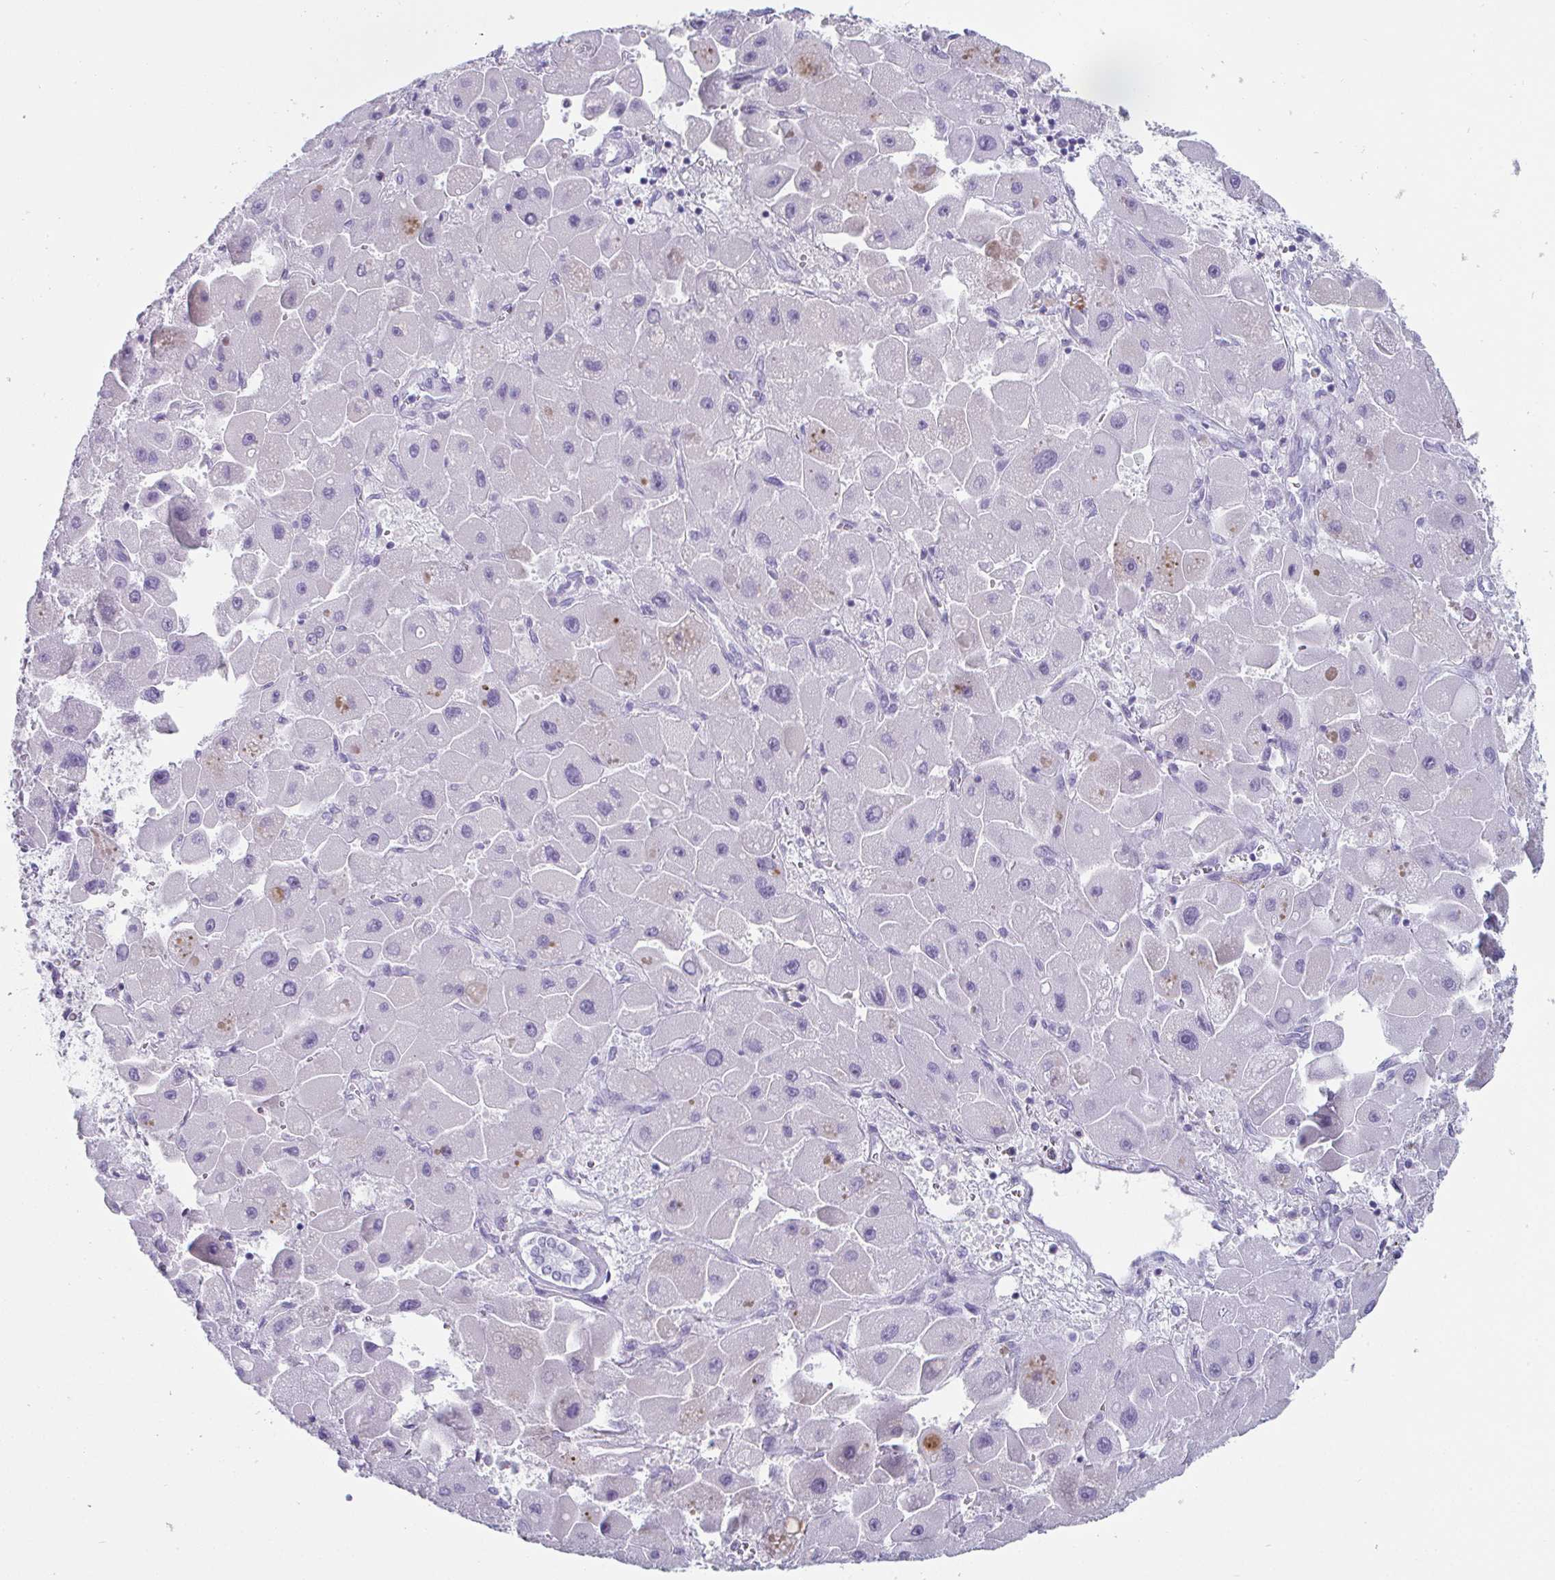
{"staining": {"intensity": "negative", "quantity": "none", "location": "none"}, "tissue": "liver cancer", "cell_type": "Tumor cells", "image_type": "cancer", "snomed": [{"axis": "morphology", "description": "Carcinoma, Hepatocellular, NOS"}, {"axis": "topography", "description": "Liver"}], "caption": "Micrograph shows no significant protein positivity in tumor cells of liver cancer (hepatocellular carcinoma).", "gene": "CREG2", "patient": {"sex": "male", "age": 24}}